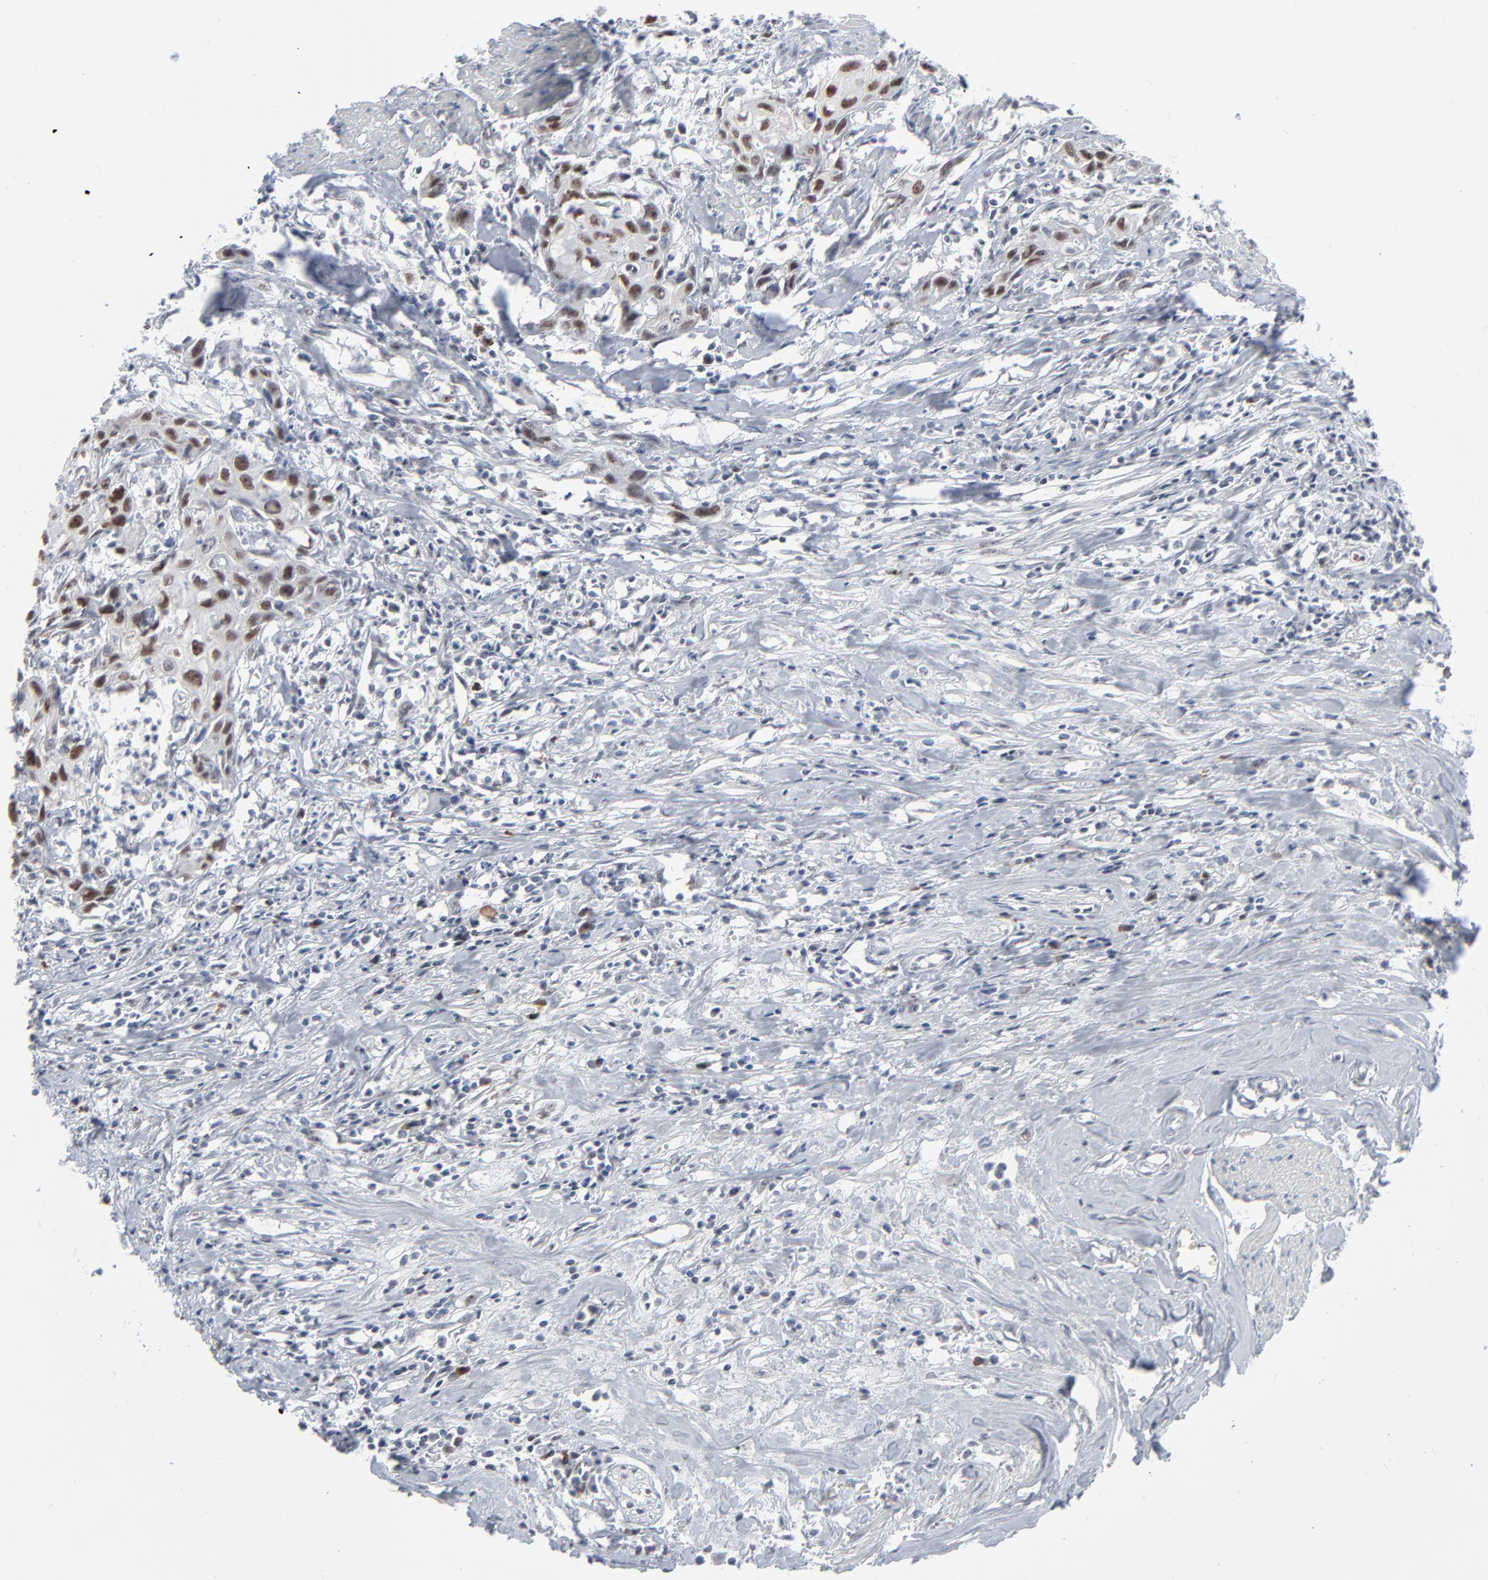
{"staining": {"intensity": "strong", "quantity": ">75%", "location": "nuclear"}, "tissue": "urothelial cancer", "cell_type": "Tumor cells", "image_type": "cancer", "snomed": [{"axis": "morphology", "description": "Urothelial carcinoma, High grade"}, {"axis": "topography", "description": "Urinary bladder"}], "caption": "The immunohistochemical stain highlights strong nuclear expression in tumor cells of high-grade urothelial carcinoma tissue. (DAB IHC, brown staining for protein, blue staining for nuclei).", "gene": "MPHOSPH6", "patient": {"sex": "male", "age": 54}}